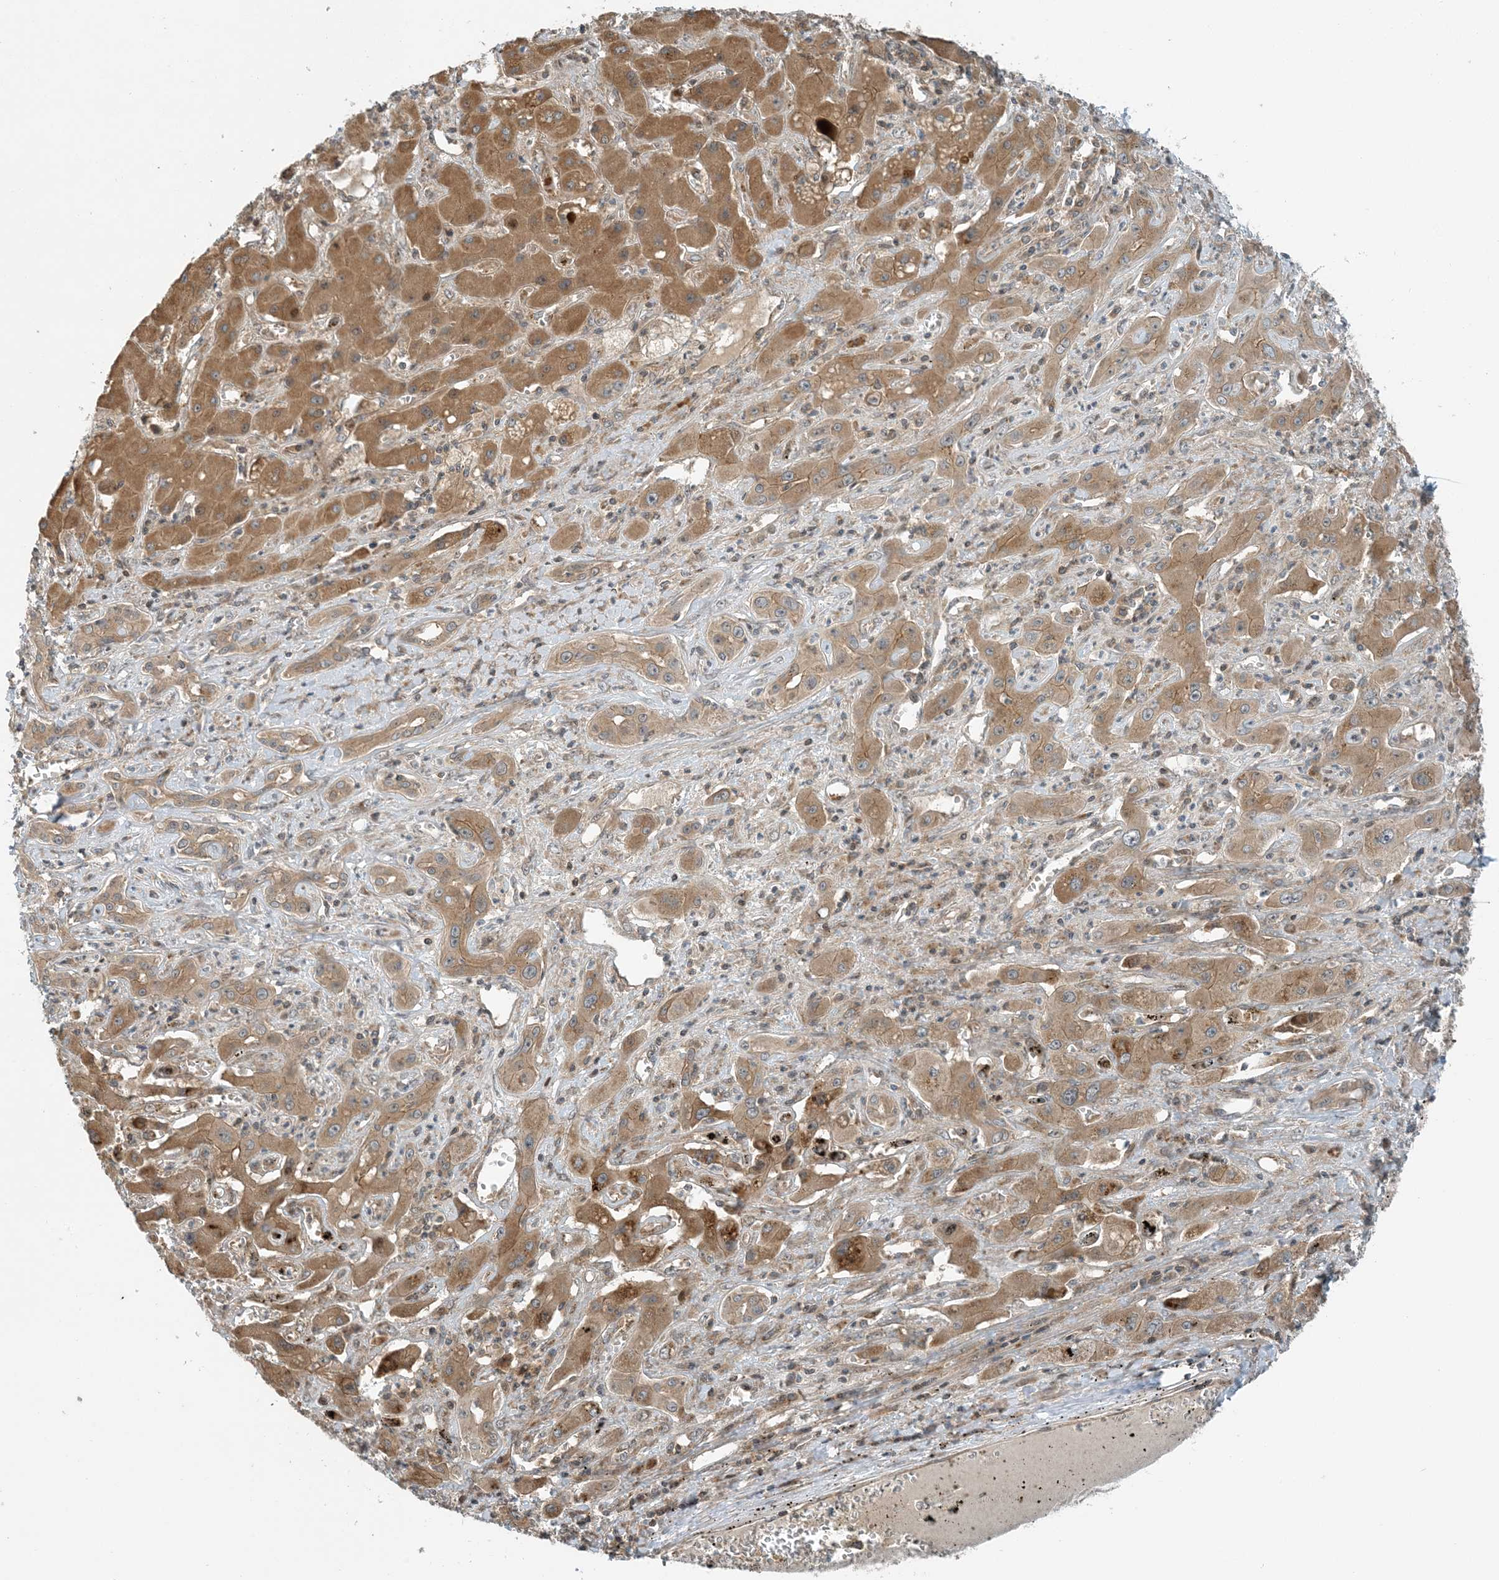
{"staining": {"intensity": "moderate", "quantity": ">75%", "location": "cytoplasmic/membranous"}, "tissue": "liver cancer", "cell_type": "Tumor cells", "image_type": "cancer", "snomed": [{"axis": "morphology", "description": "Cholangiocarcinoma"}, {"axis": "topography", "description": "Liver"}], "caption": "There is medium levels of moderate cytoplasmic/membranous positivity in tumor cells of cholangiocarcinoma (liver), as demonstrated by immunohistochemical staining (brown color).", "gene": "ZBTB3", "patient": {"sex": "male", "age": 67}}